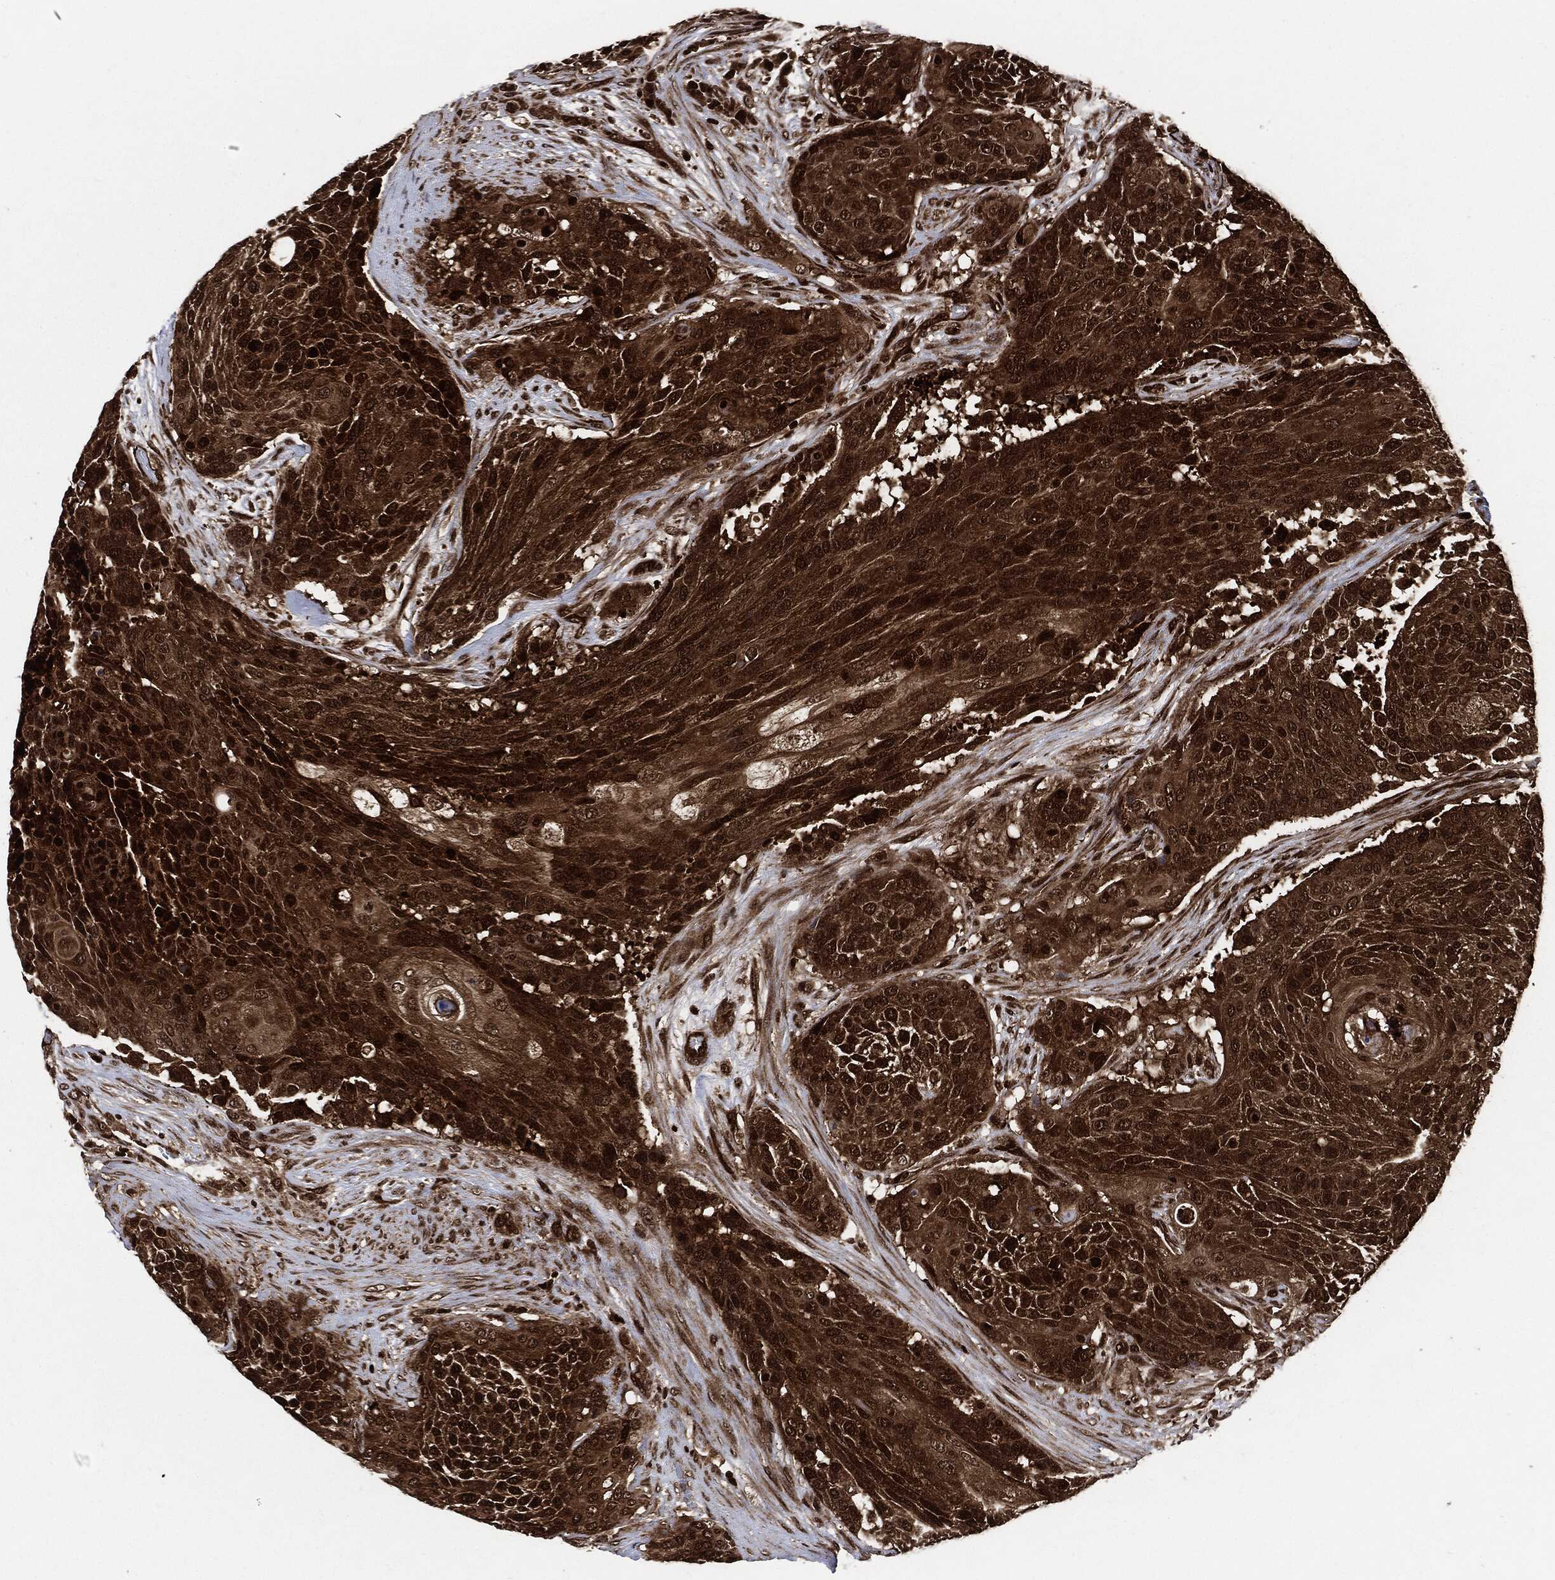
{"staining": {"intensity": "moderate", "quantity": ">75%", "location": "cytoplasmic/membranous"}, "tissue": "urothelial cancer", "cell_type": "Tumor cells", "image_type": "cancer", "snomed": [{"axis": "morphology", "description": "Urothelial carcinoma, High grade"}, {"axis": "topography", "description": "Urinary bladder"}], "caption": "This photomicrograph displays immunohistochemistry staining of urothelial cancer, with medium moderate cytoplasmic/membranous staining in approximately >75% of tumor cells.", "gene": "YWHAB", "patient": {"sex": "female", "age": 63}}